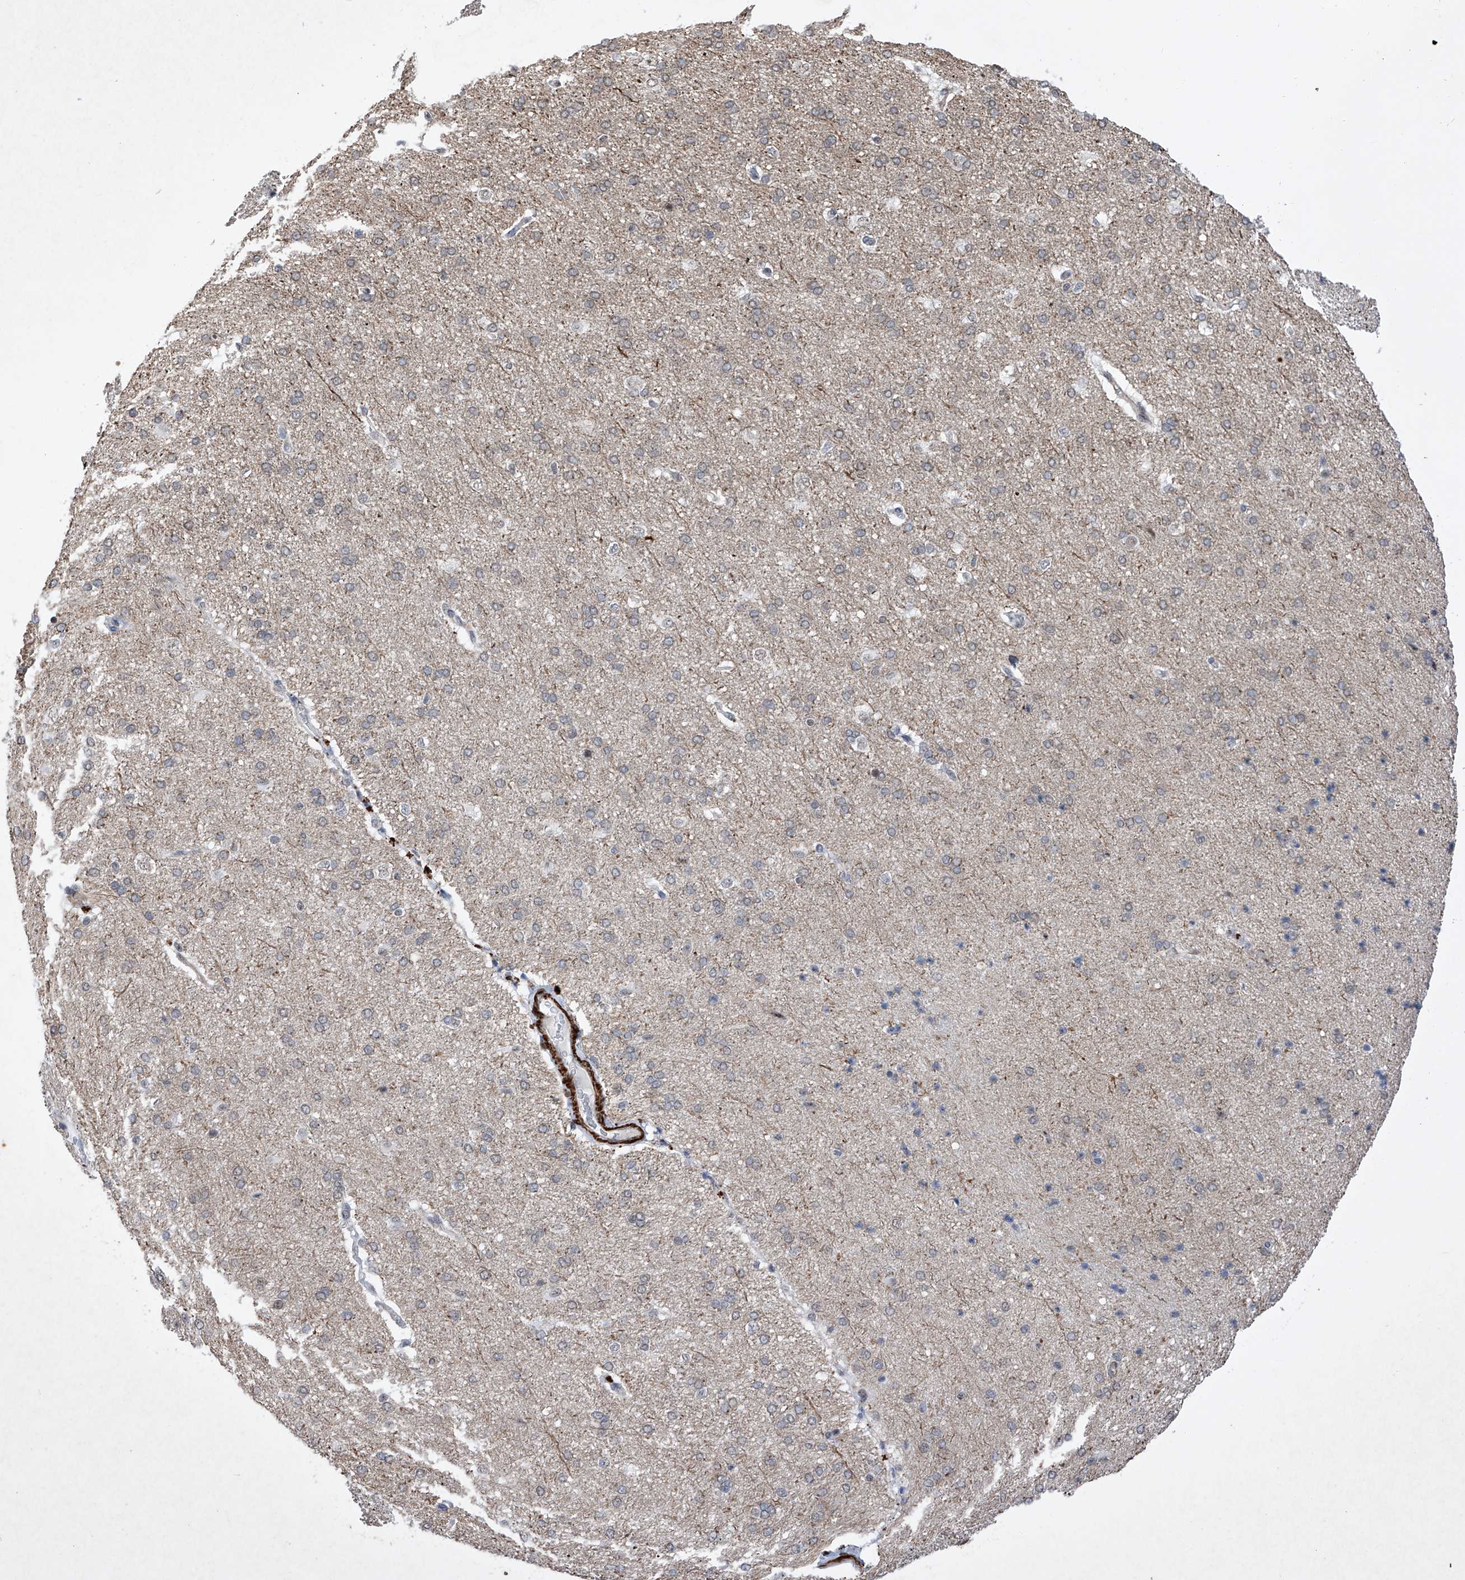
{"staining": {"intensity": "strong", "quantity": "25%-75%", "location": "cytoplasmic/membranous"}, "tissue": "cerebral cortex", "cell_type": "Endothelial cells", "image_type": "normal", "snomed": [{"axis": "morphology", "description": "Normal tissue, NOS"}, {"axis": "topography", "description": "Cerebral cortex"}], "caption": "Human cerebral cortex stained for a protein (brown) shows strong cytoplasmic/membranous positive staining in about 25%-75% of endothelial cells.", "gene": "NFATC4", "patient": {"sex": "male", "age": 62}}